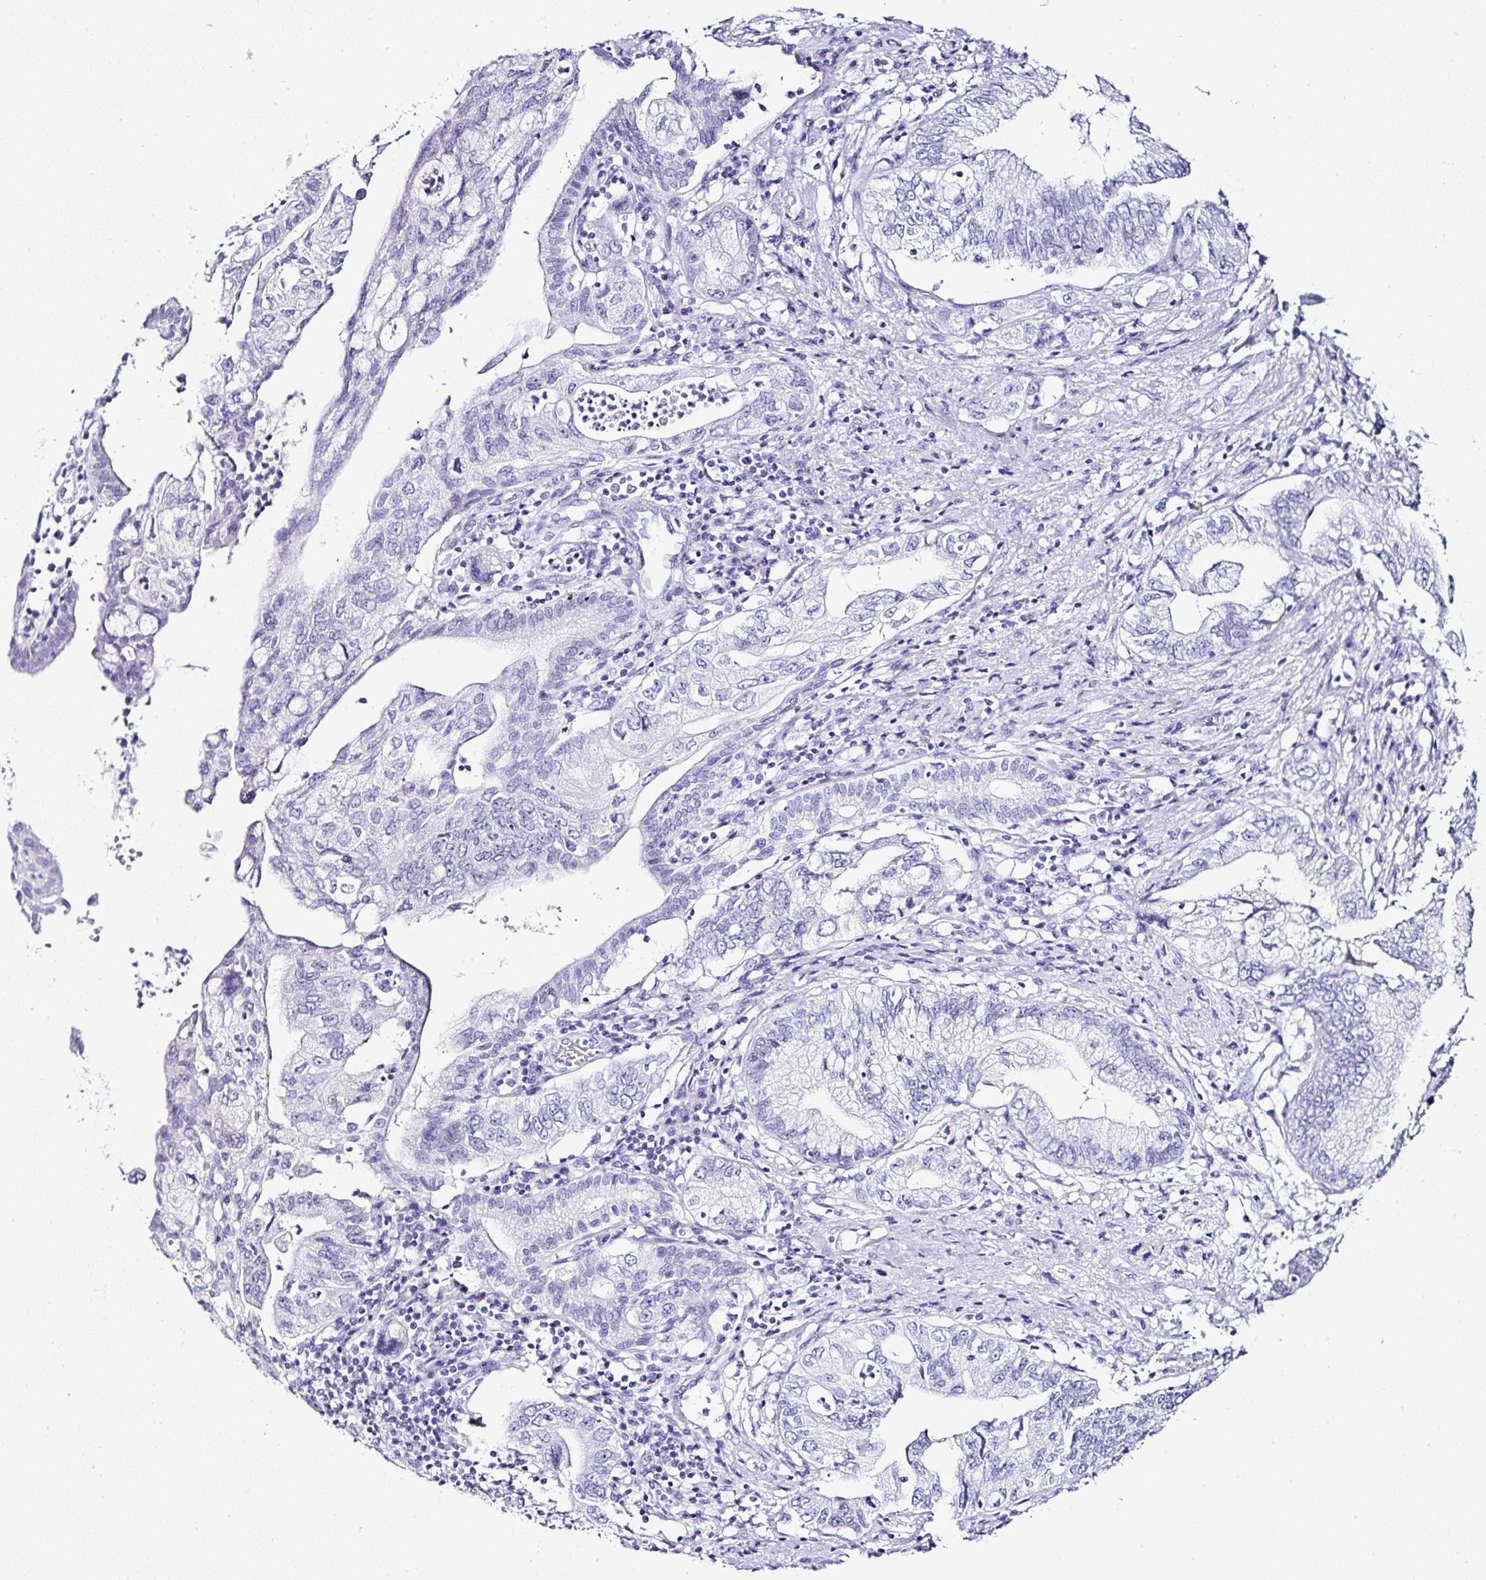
{"staining": {"intensity": "negative", "quantity": "none", "location": "none"}, "tissue": "pancreatic cancer", "cell_type": "Tumor cells", "image_type": "cancer", "snomed": [{"axis": "morphology", "description": "Adenocarcinoma, NOS"}, {"axis": "topography", "description": "Pancreas"}], "caption": "Photomicrograph shows no protein expression in tumor cells of pancreatic cancer (adenocarcinoma) tissue. (DAB (3,3'-diaminobenzidine) immunohistochemistry (IHC) with hematoxylin counter stain).", "gene": "SERPINB3", "patient": {"sex": "female", "age": 73}}